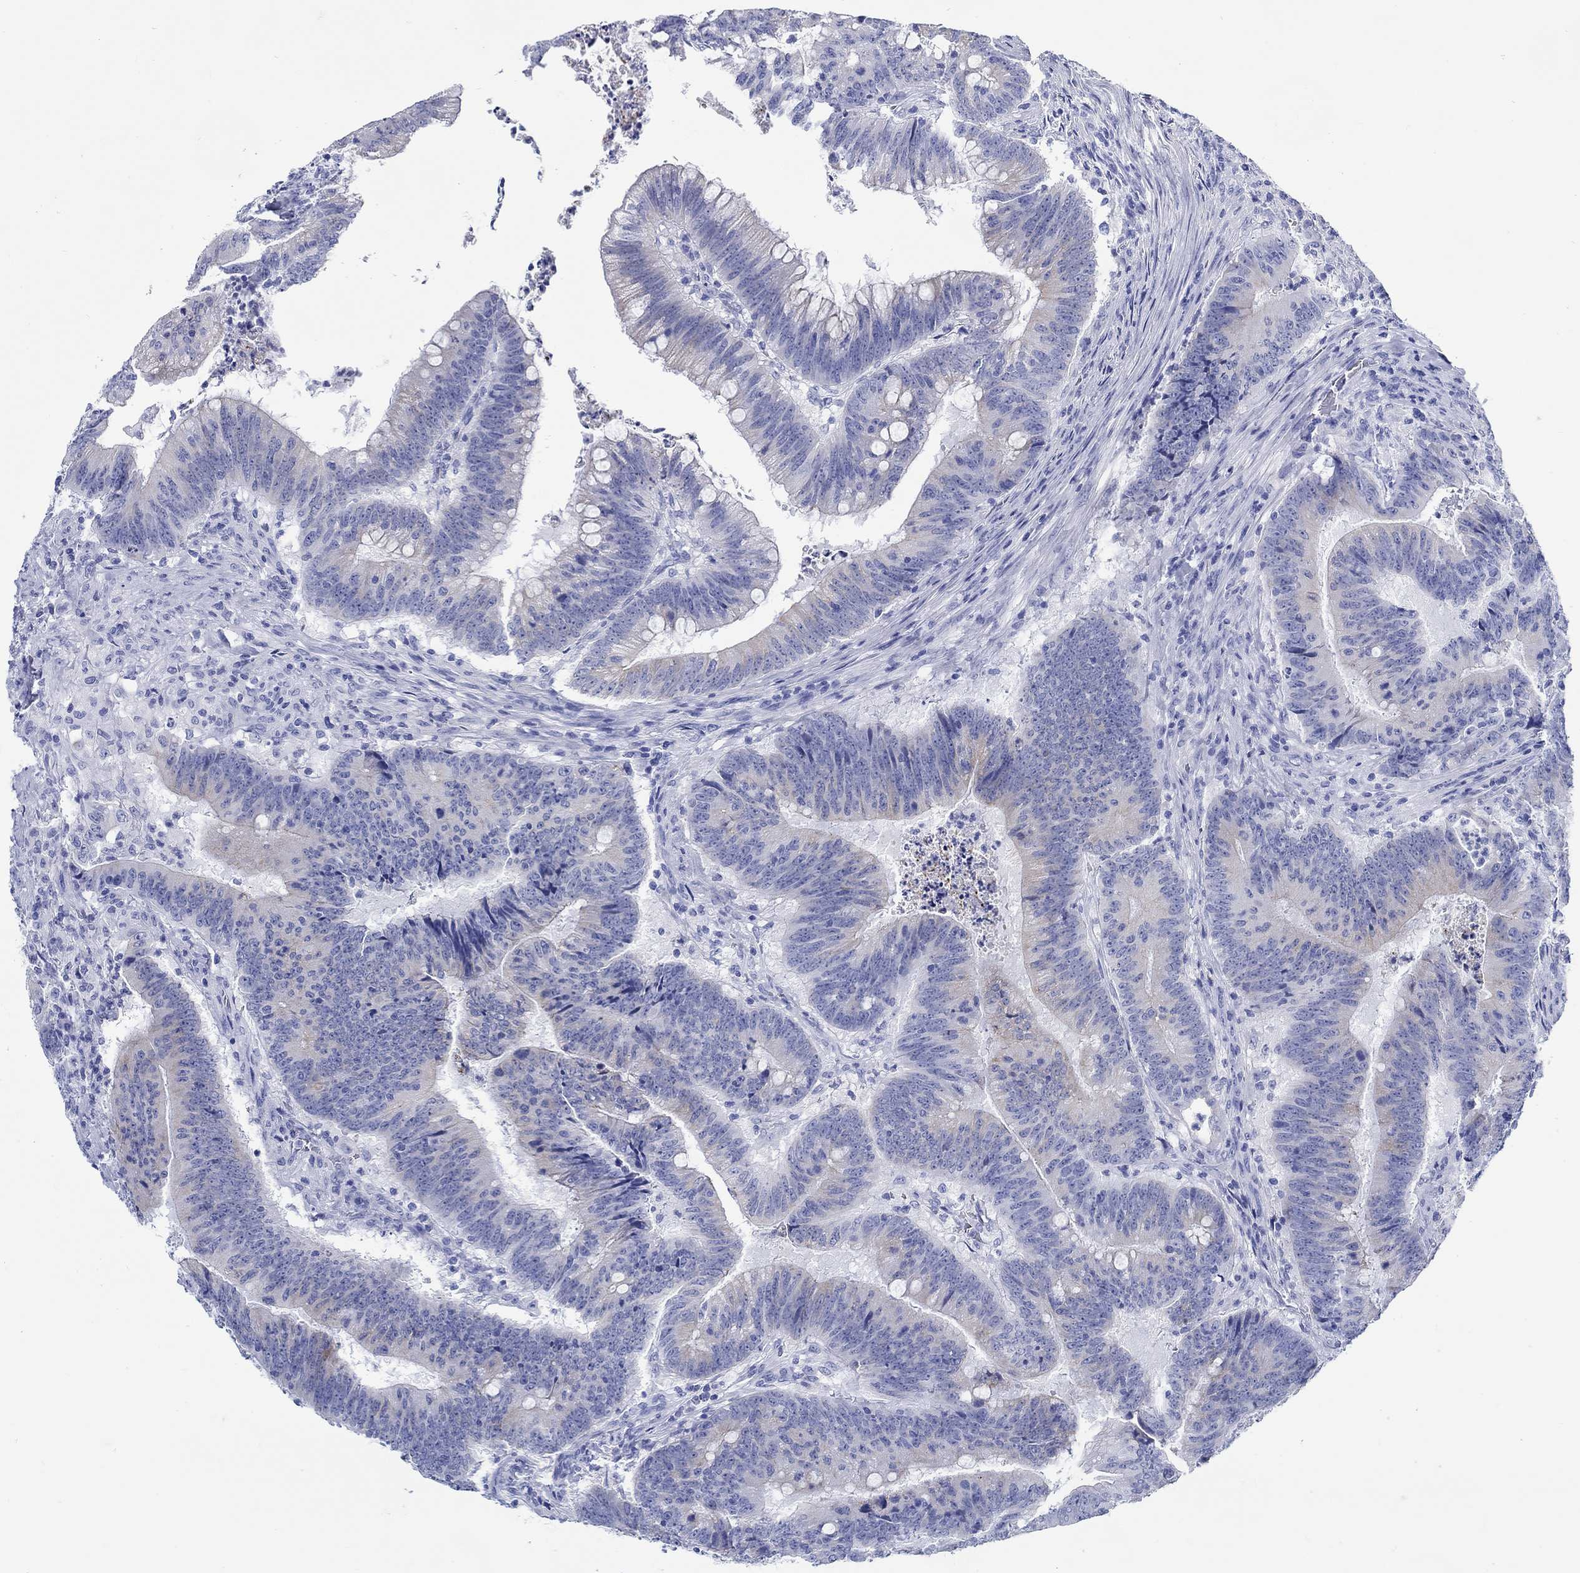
{"staining": {"intensity": "negative", "quantity": "none", "location": "none"}, "tissue": "colorectal cancer", "cell_type": "Tumor cells", "image_type": "cancer", "snomed": [{"axis": "morphology", "description": "Adenocarcinoma, NOS"}, {"axis": "topography", "description": "Colon"}], "caption": "High power microscopy photomicrograph of an immunohistochemistry image of colorectal cancer, revealing no significant staining in tumor cells.", "gene": "RD3L", "patient": {"sex": "female", "age": 87}}